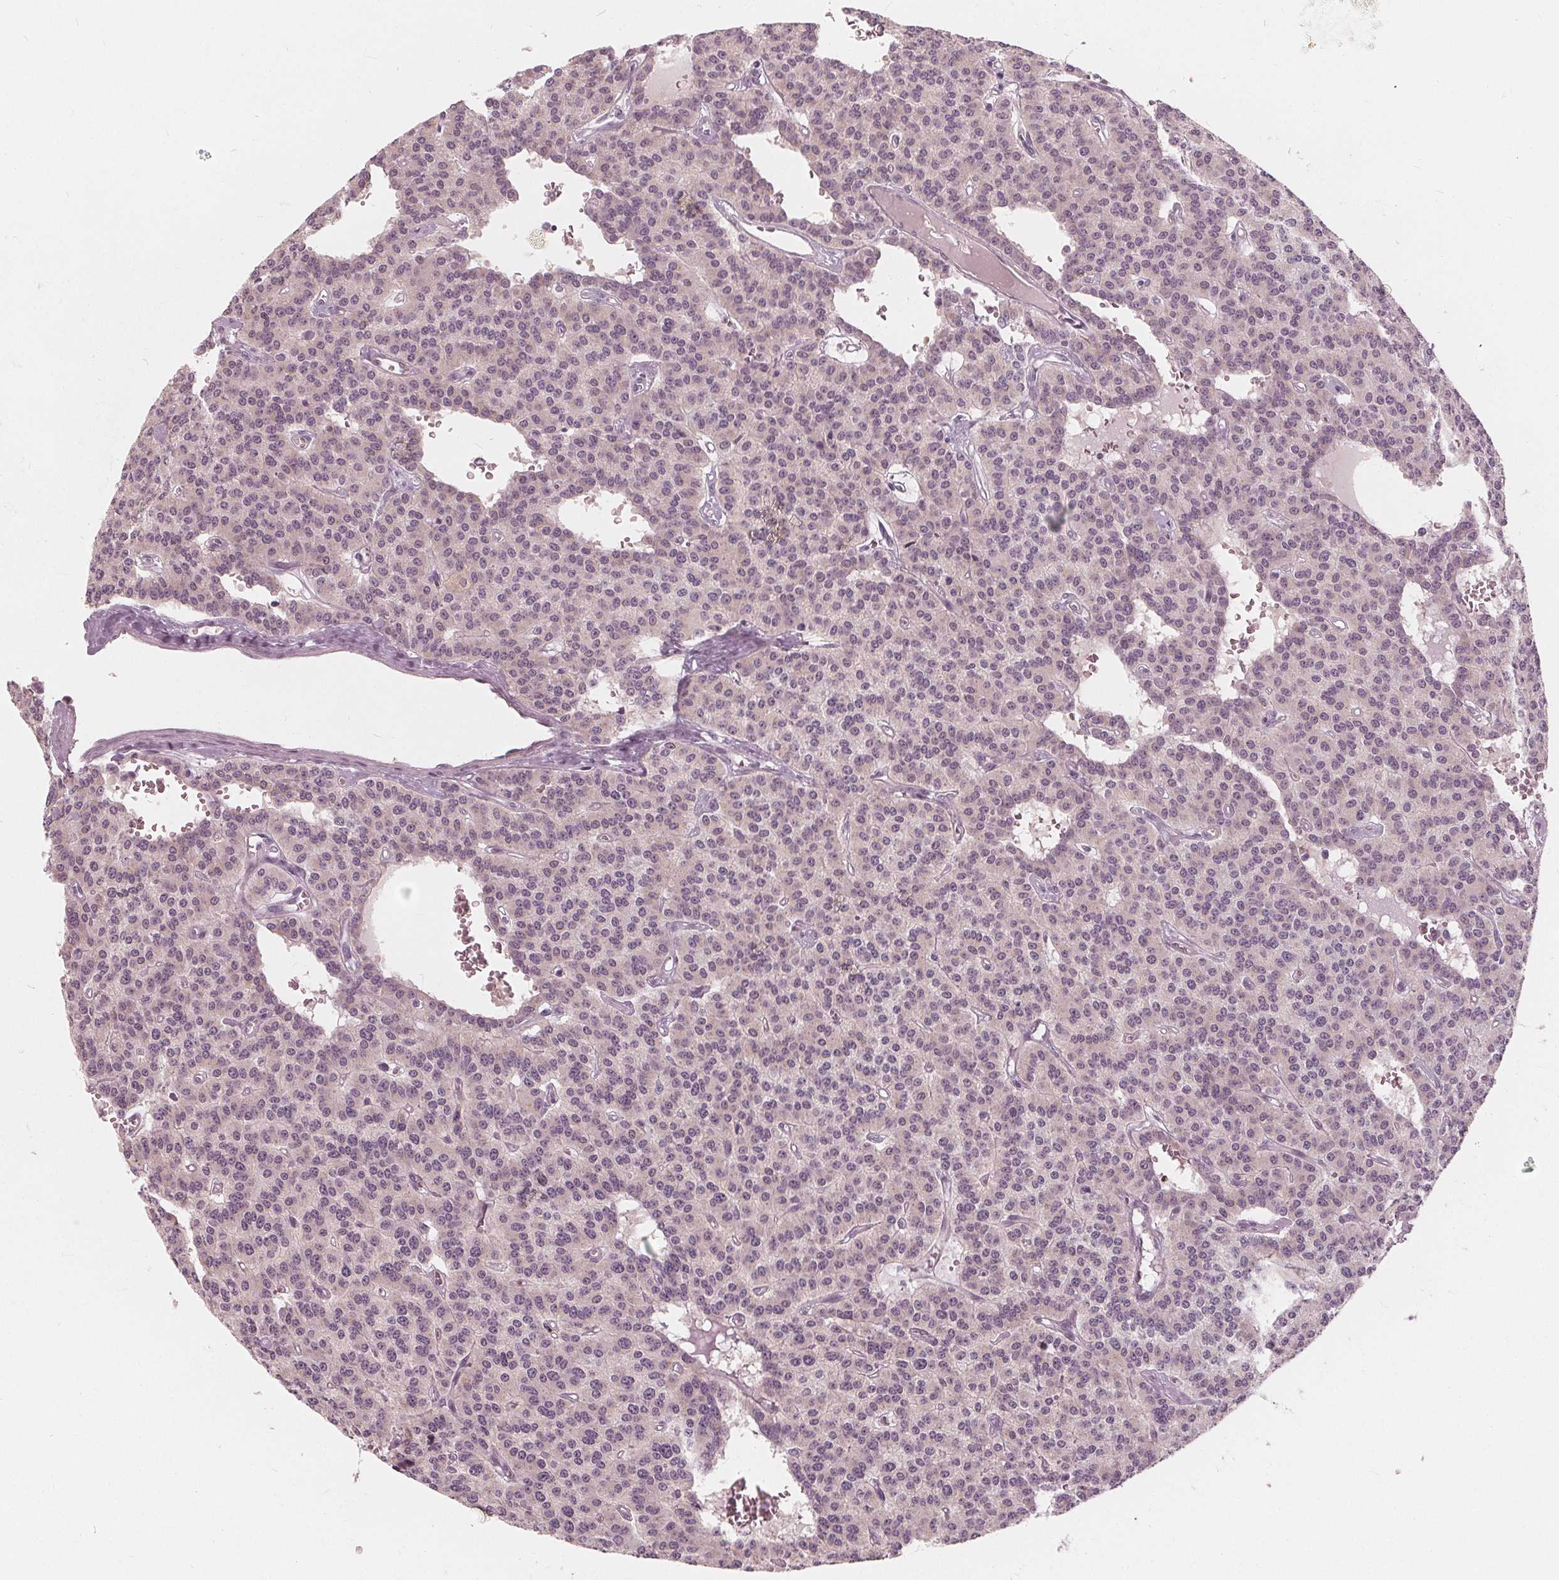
{"staining": {"intensity": "negative", "quantity": "none", "location": "none"}, "tissue": "carcinoid", "cell_type": "Tumor cells", "image_type": "cancer", "snomed": [{"axis": "morphology", "description": "Carcinoid, malignant, NOS"}, {"axis": "topography", "description": "Lung"}], "caption": "Immunohistochemistry (IHC) of malignant carcinoid displays no positivity in tumor cells.", "gene": "SAT2", "patient": {"sex": "female", "age": 71}}